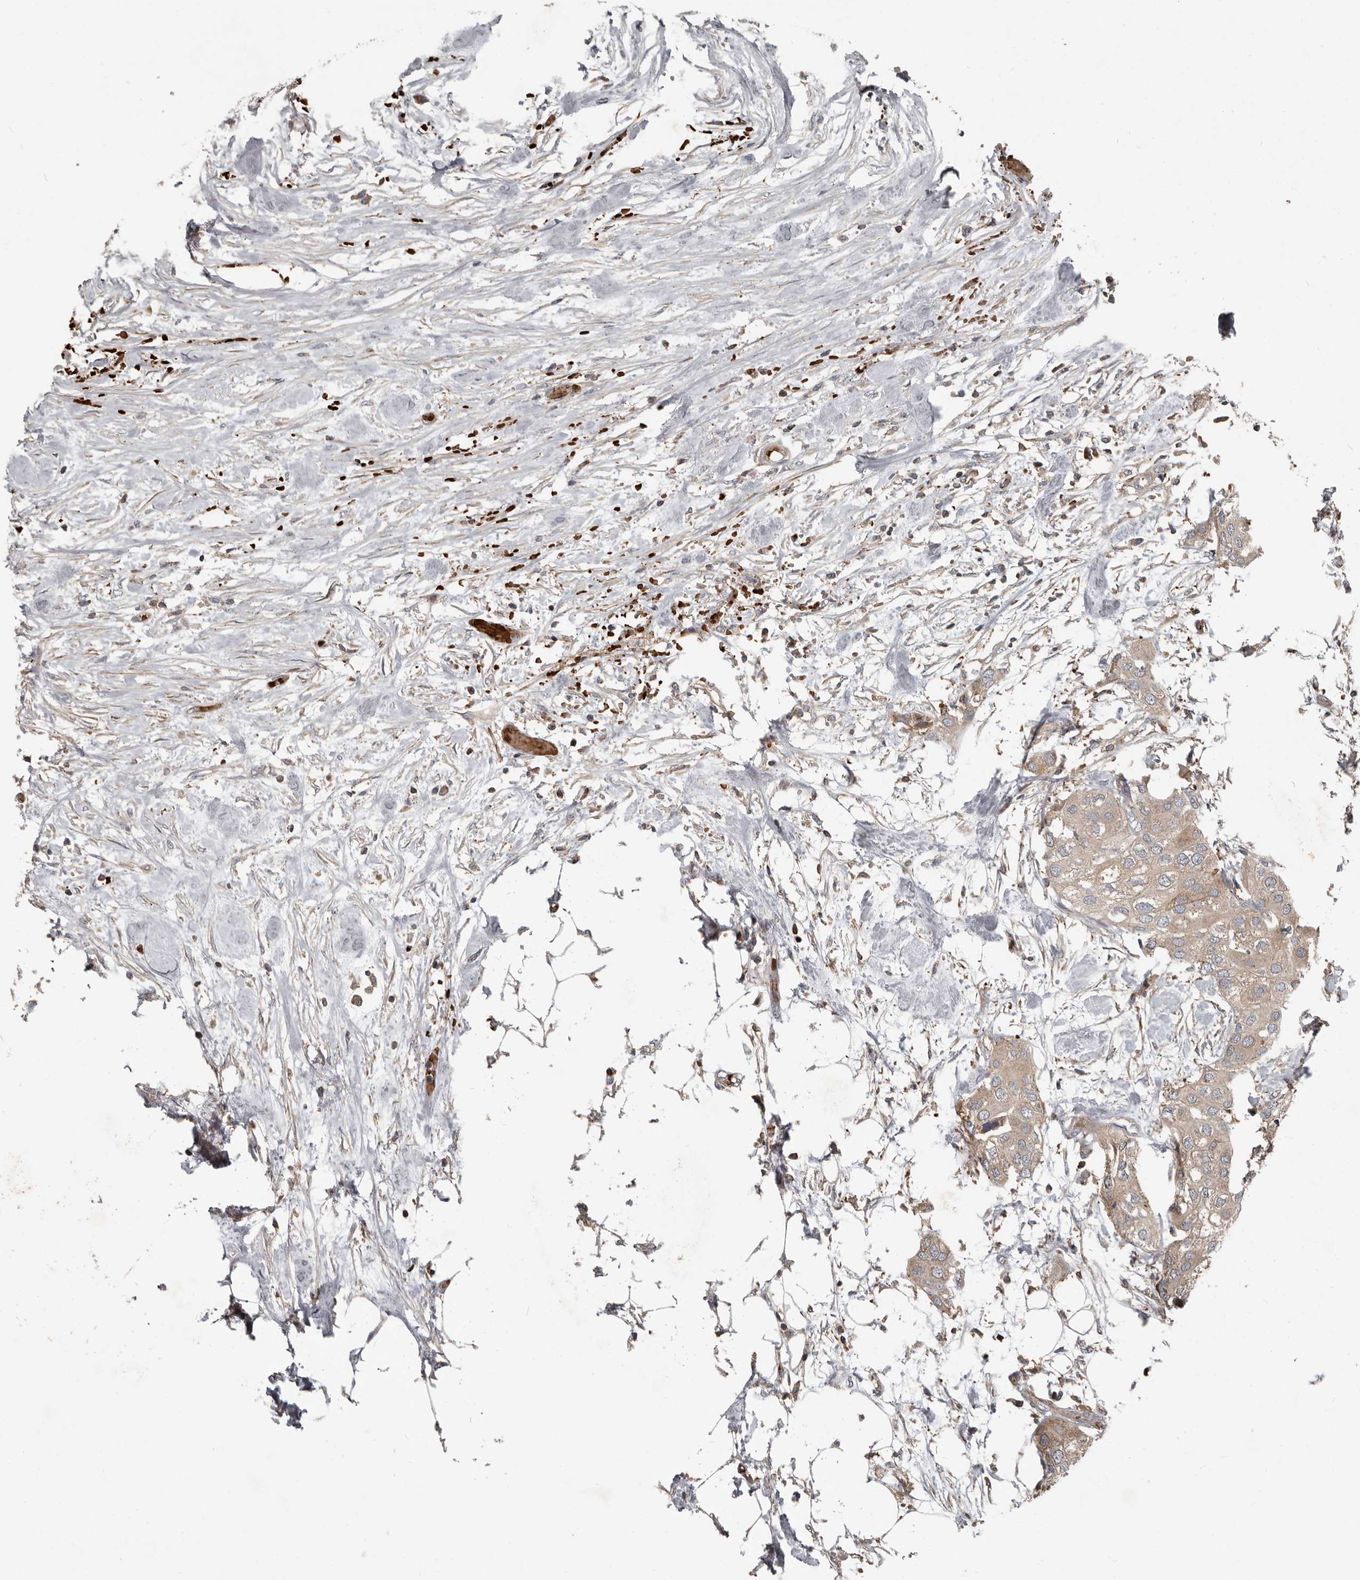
{"staining": {"intensity": "weak", "quantity": ">75%", "location": "cytoplasmic/membranous"}, "tissue": "urothelial cancer", "cell_type": "Tumor cells", "image_type": "cancer", "snomed": [{"axis": "morphology", "description": "Urothelial carcinoma, High grade"}, {"axis": "topography", "description": "Urinary bladder"}], "caption": "Tumor cells display weak cytoplasmic/membranous positivity in approximately >75% of cells in urothelial carcinoma (high-grade).", "gene": "FBXO31", "patient": {"sex": "male", "age": 64}}